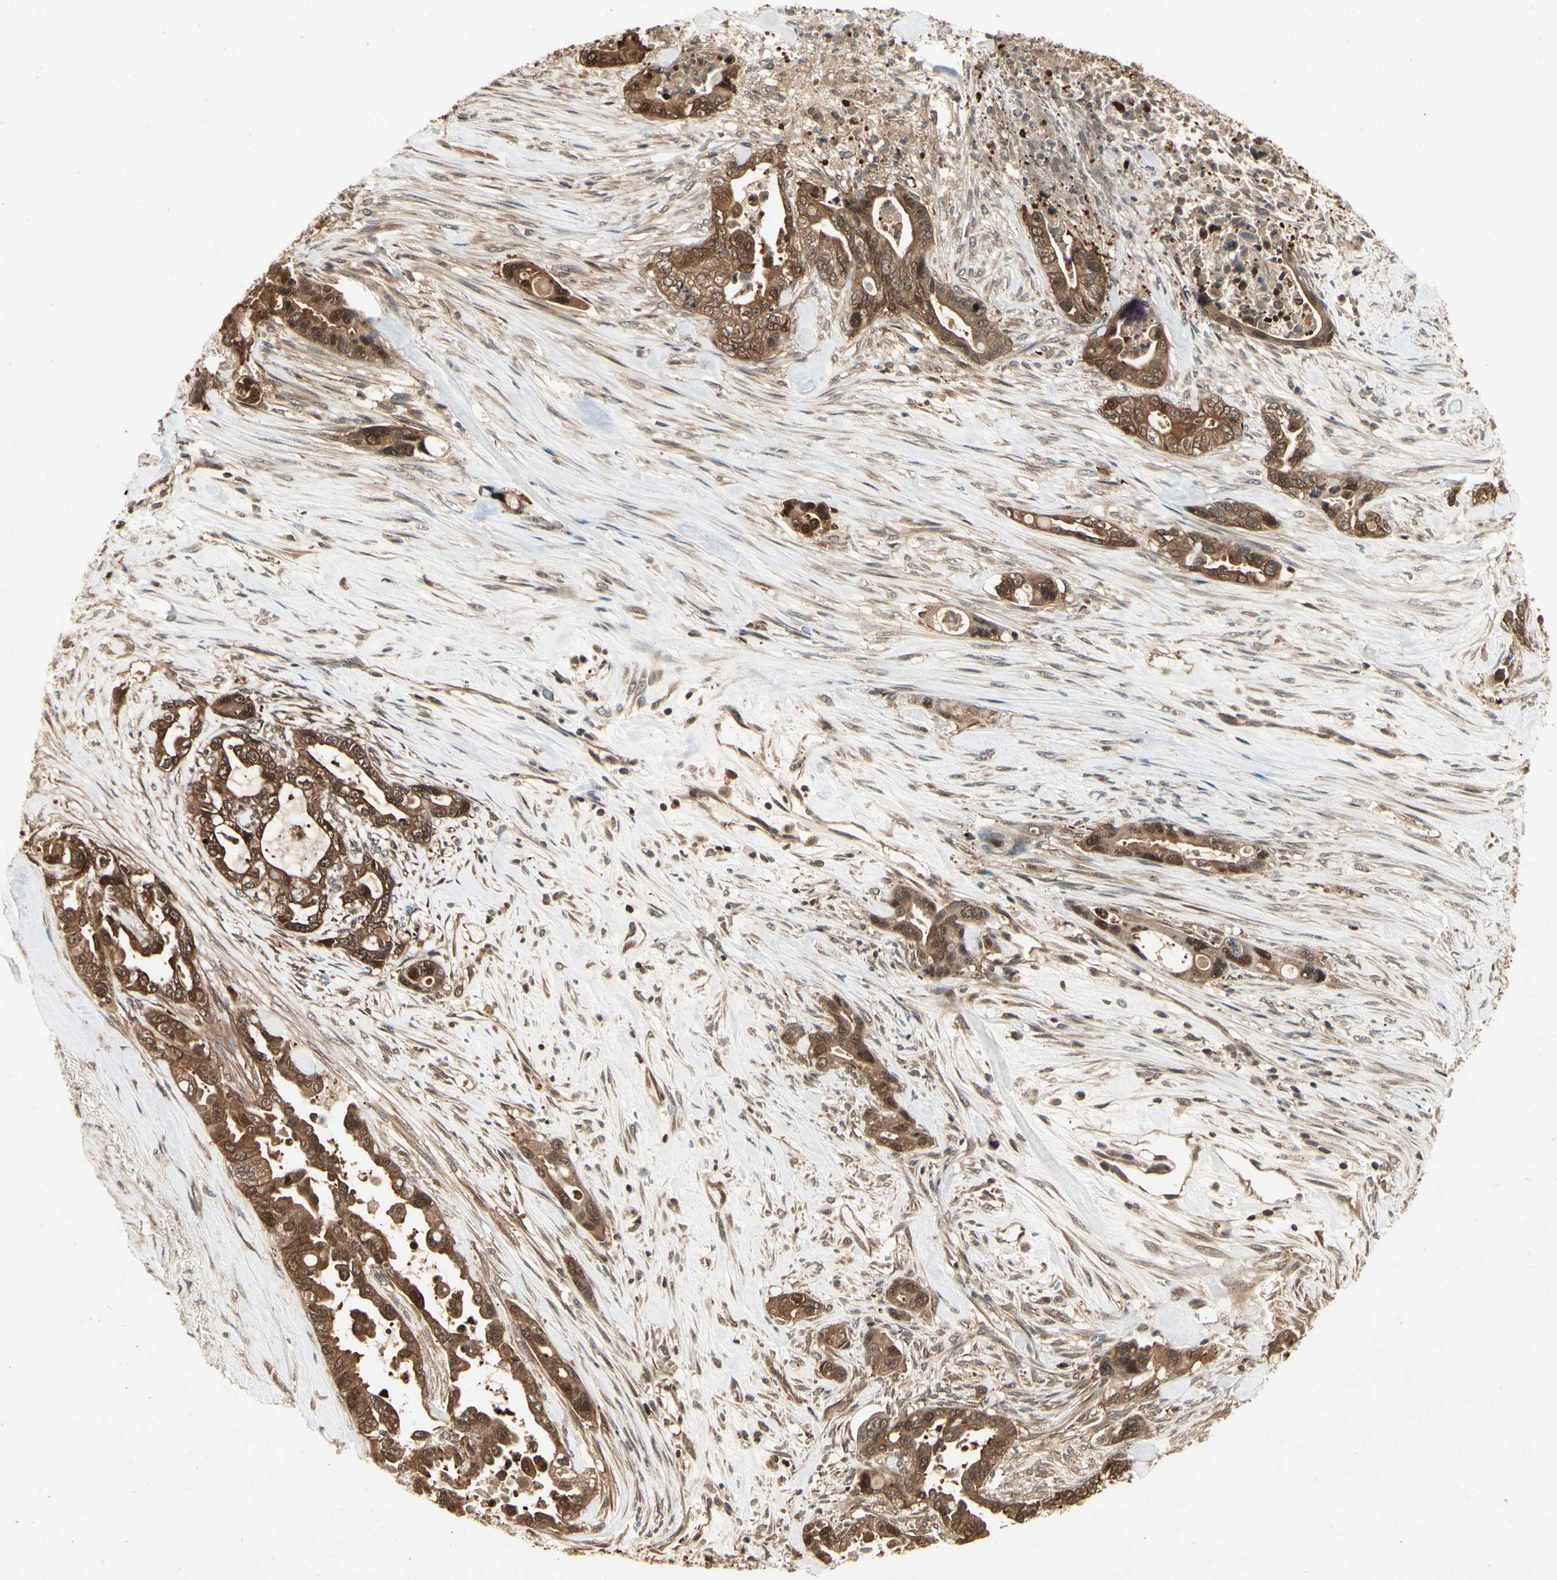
{"staining": {"intensity": "strong", "quantity": ">75%", "location": "cytoplasmic/membranous,nuclear"}, "tissue": "pancreatic cancer", "cell_type": "Tumor cells", "image_type": "cancer", "snomed": [{"axis": "morphology", "description": "Adenocarcinoma, NOS"}, {"axis": "topography", "description": "Pancreas"}], "caption": "Tumor cells reveal strong cytoplasmic/membranous and nuclear expression in approximately >75% of cells in adenocarcinoma (pancreatic). The staining was performed using DAB (3,3'-diaminobenzidine), with brown indicating positive protein expression. Nuclei are stained blue with hematoxylin.", "gene": "YWHAQ", "patient": {"sex": "male", "age": 70}}